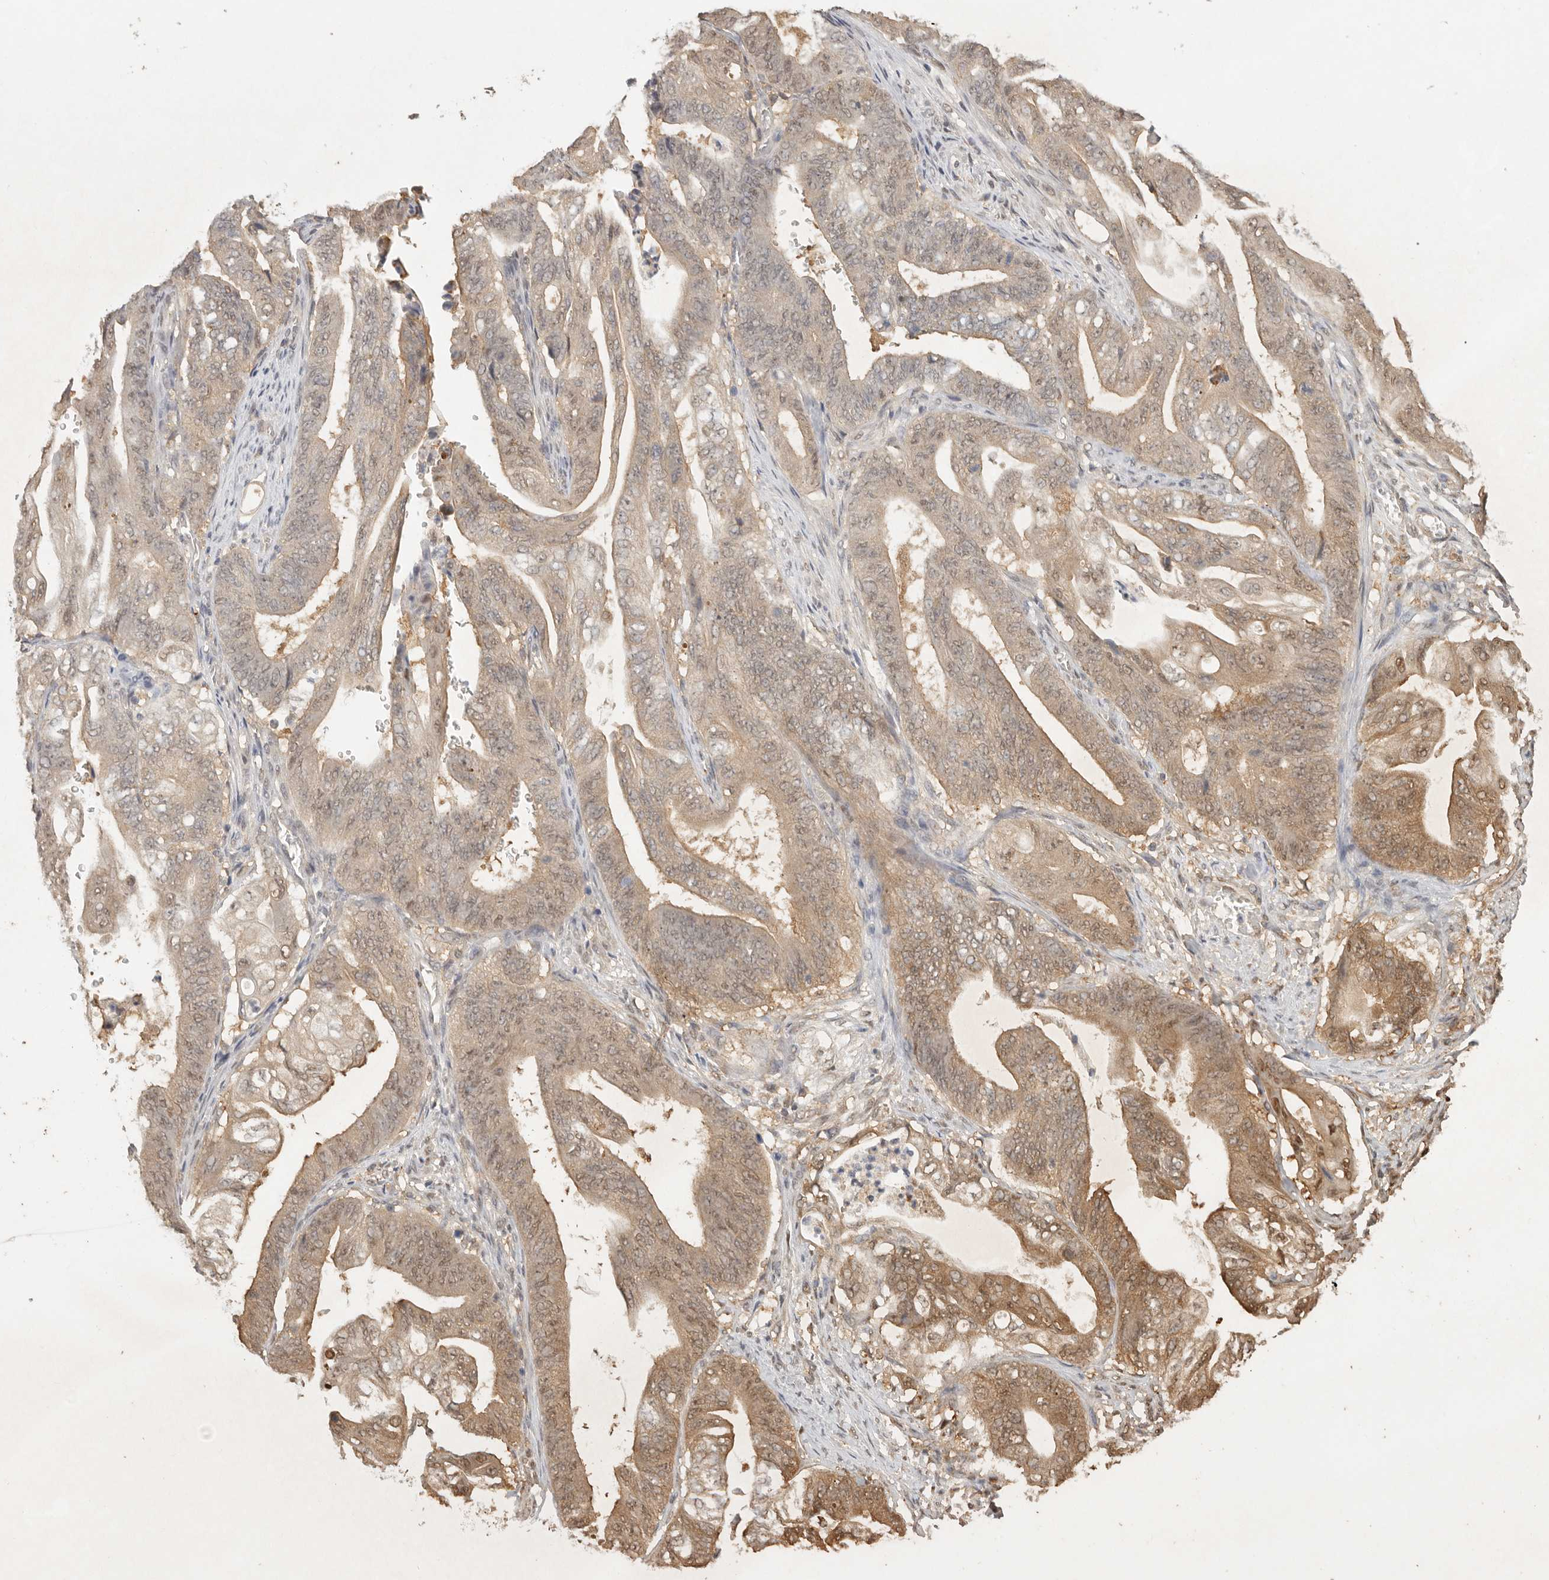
{"staining": {"intensity": "moderate", "quantity": ">75%", "location": "cytoplasmic/membranous,nuclear"}, "tissue": "stomach cancer", "cell_type": "Tumor cells", "image_type": "cancer", "snomed": [{"axis": "morphology", "description": "Adenocarcinoma, NOS"}, {"axis": "topography", "description": "Stomach"}], "caption": "Human adenocarcinoma (stomach) stained with a protein marker demonstrates moderate staining in tumor cells.", "gene": "PSMA5", "patient": {"sex": "female", "age": 73}}